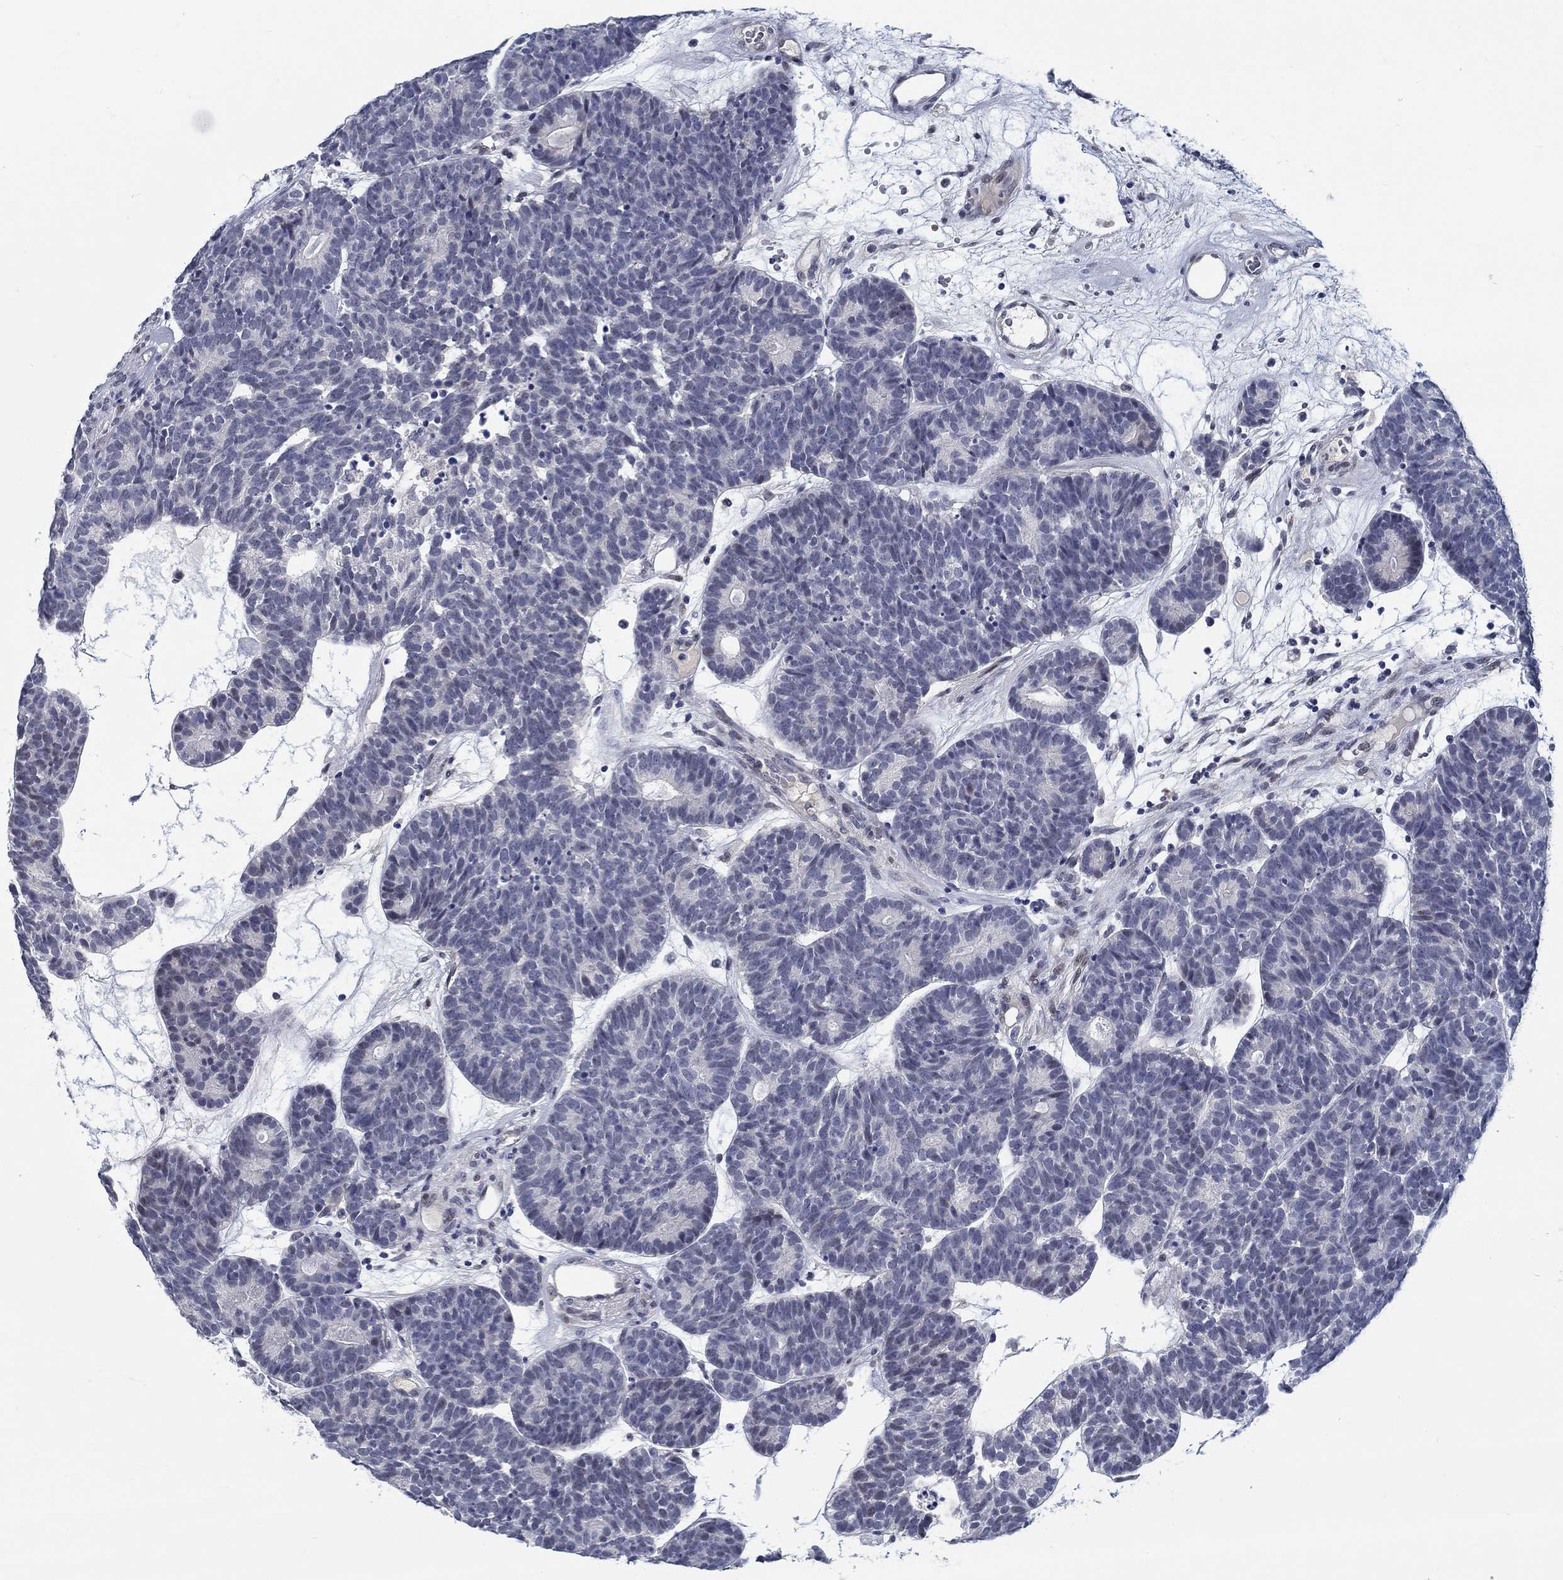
{"staining": {"intensity": "negative", "quantity": "none", "location": "none"}, "tissue": "head and neck cancer", "cell_type": "Tumor cells", "image_type": "cancer", "snomed": [{"axis": "morphology", "description": "Adenocarcinoma, NOS"}, {"axis": "topography", "description": "Head-Neck"}], "caption": "Tumor cells show no significant protein expression in head and neck cancer.", "gene": "MYBPC1", "patient": {"sex": "female", "age": 81}}